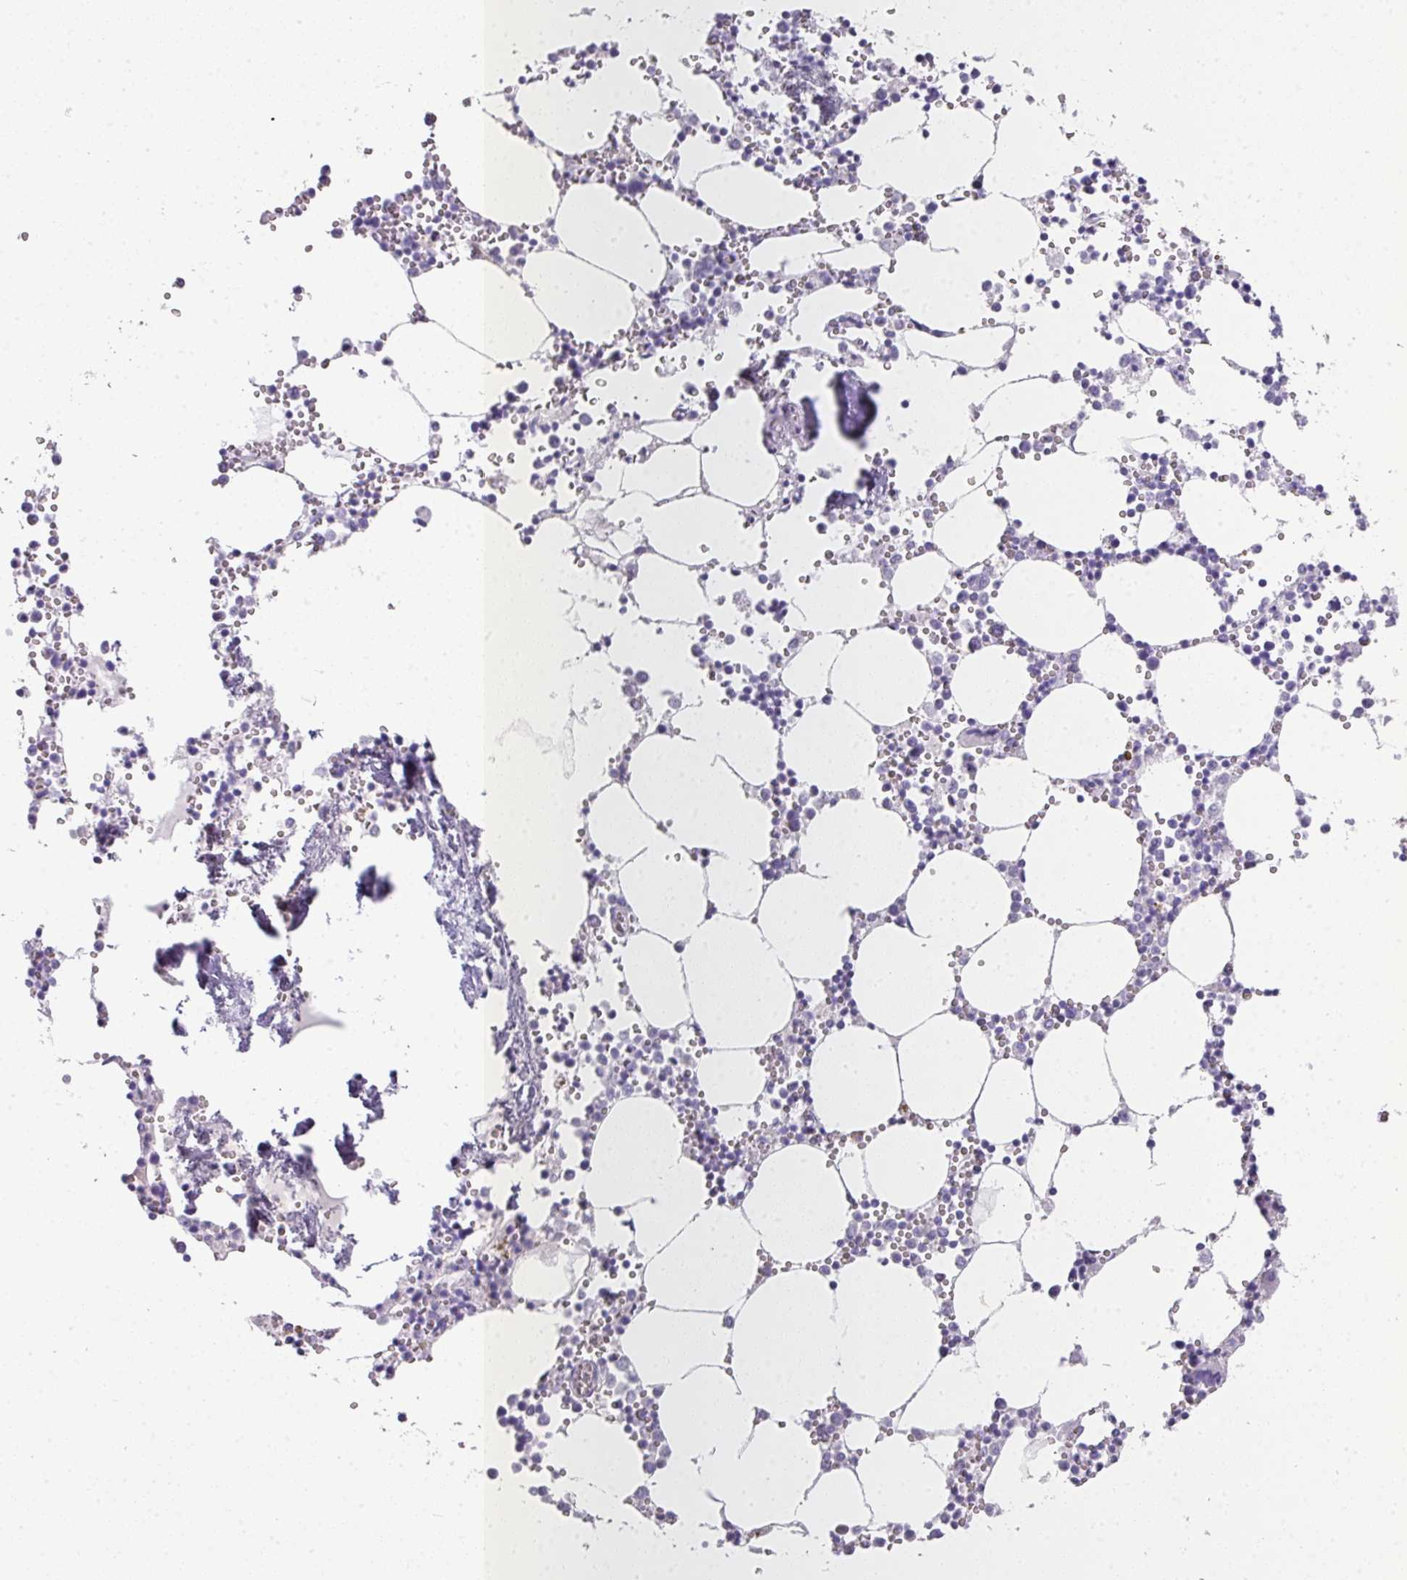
{"staining": {"intensity": "negative", "quantity": "none", "location": "none"}, "tissue": "bone marrow", "cell_type": "Hematopoietic cells", "image_type": "normal", "snomed": [{"axis": "morphology", "description": "Normal tissue, NOS"}, {"axis": "topography", "description": "Bone marrow"}], "caption": "A high-resolution photomicrograph shows immunohistochemistry staining of benign bone marrow, which demonstrates no significant staining in hematopoietic cells. Brightfield microscopy of immunohistochemistry (IHC) stained with DAB (brown) and hematoxylin (blue), captured at high magnification.", "gene": "GLI4", "patient": {"sex": "male", "age": 54}}